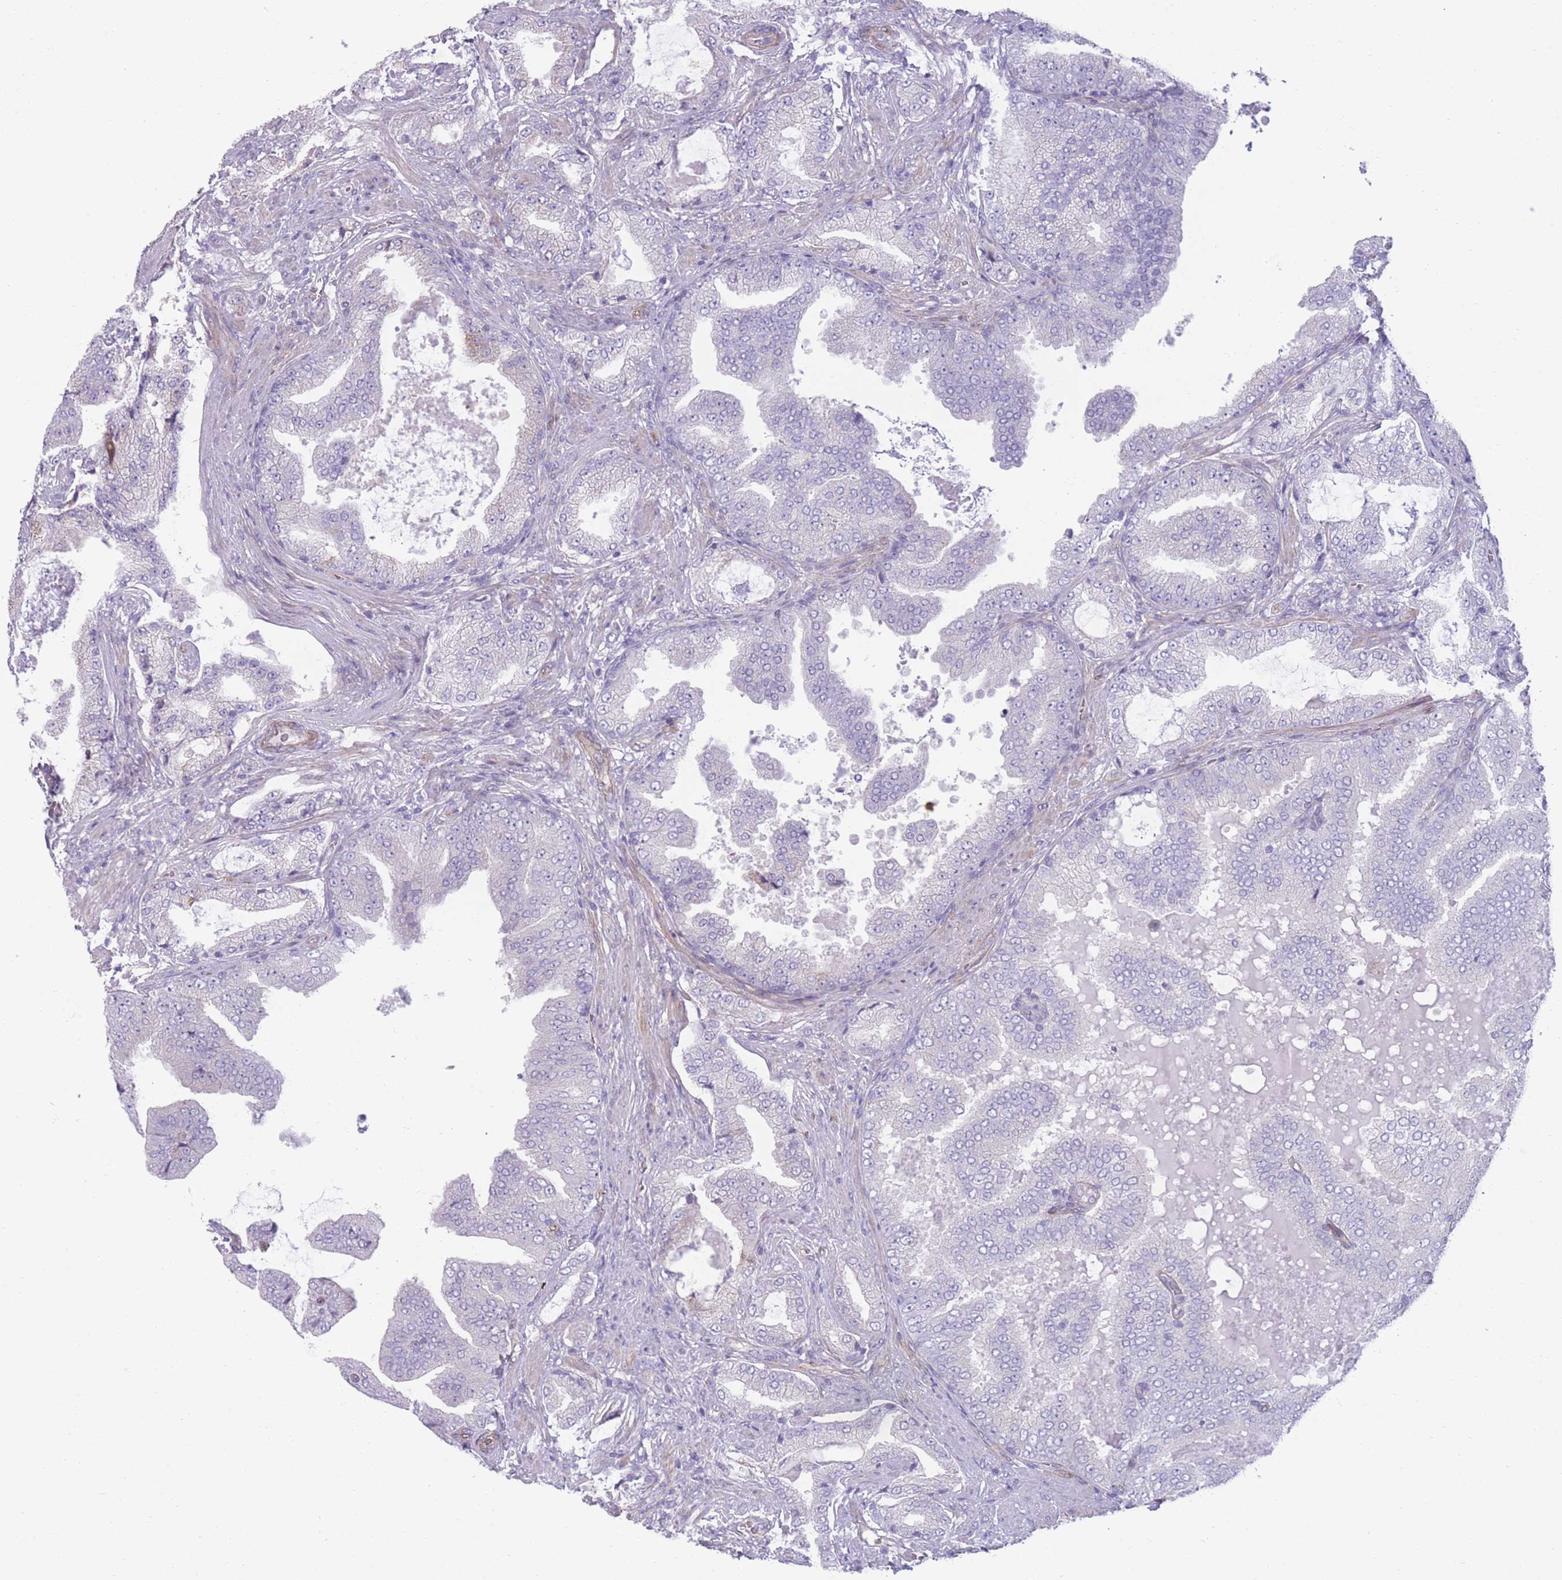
{"staining": {"intensity": "negative", "quantity": "none", "location": "none"}, "tissue": "prostate cancer", "cell_type": "Tumor cells", "image_type": "cancer", "snomed": [{"axis": "morphology", "description": "Adenocarcinoma, High grade"}, {"axis": "topography", "description": "Prostate"}], "caption": "There is no significant positivity in tumor cells of prostate cancer.", "gene": "RGS11", "patient": {"sex": "male", "age": 68}}